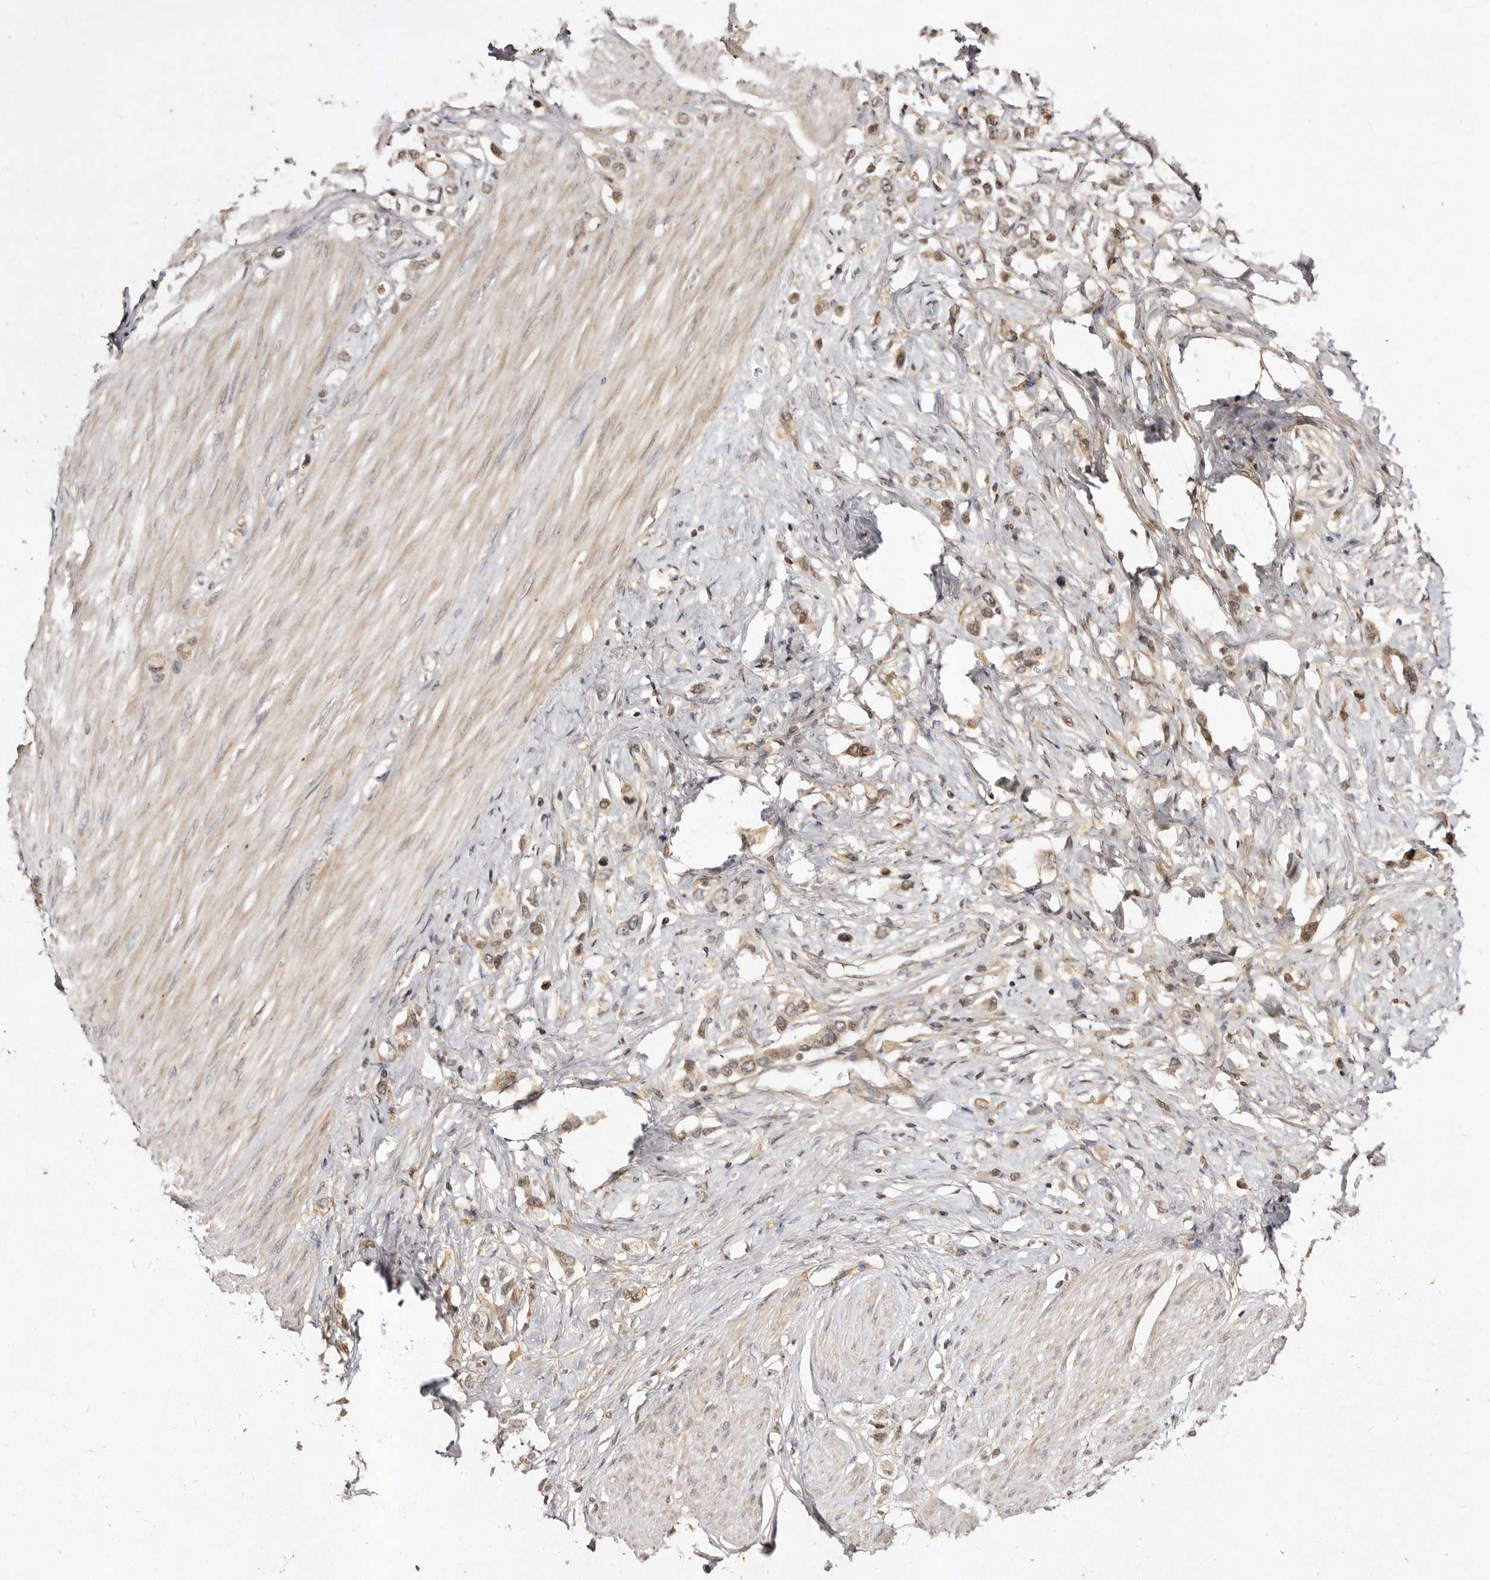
{"staining": {"intensity": "weak", "quantity": ">75%", "location": "cytoplasmic/membranous"}, "tissue": "stomach cancer", "cell_type": "Tumor cells", "image_type": "cancer", "snomed": [{"axis": "morphology", "description": "Adenocarcinoma, NOS"}, {"axis": "topography", "description": "Stomach"}], "caption": "Immunohistochemical staining of adenocarcinoma (stomach) exhibits low levels of weak cytoplasmic/membranous protein expression in about >75% of tumor cells.", "gene": "LCORL", "patient": {"sex": "female", "age": 65}}